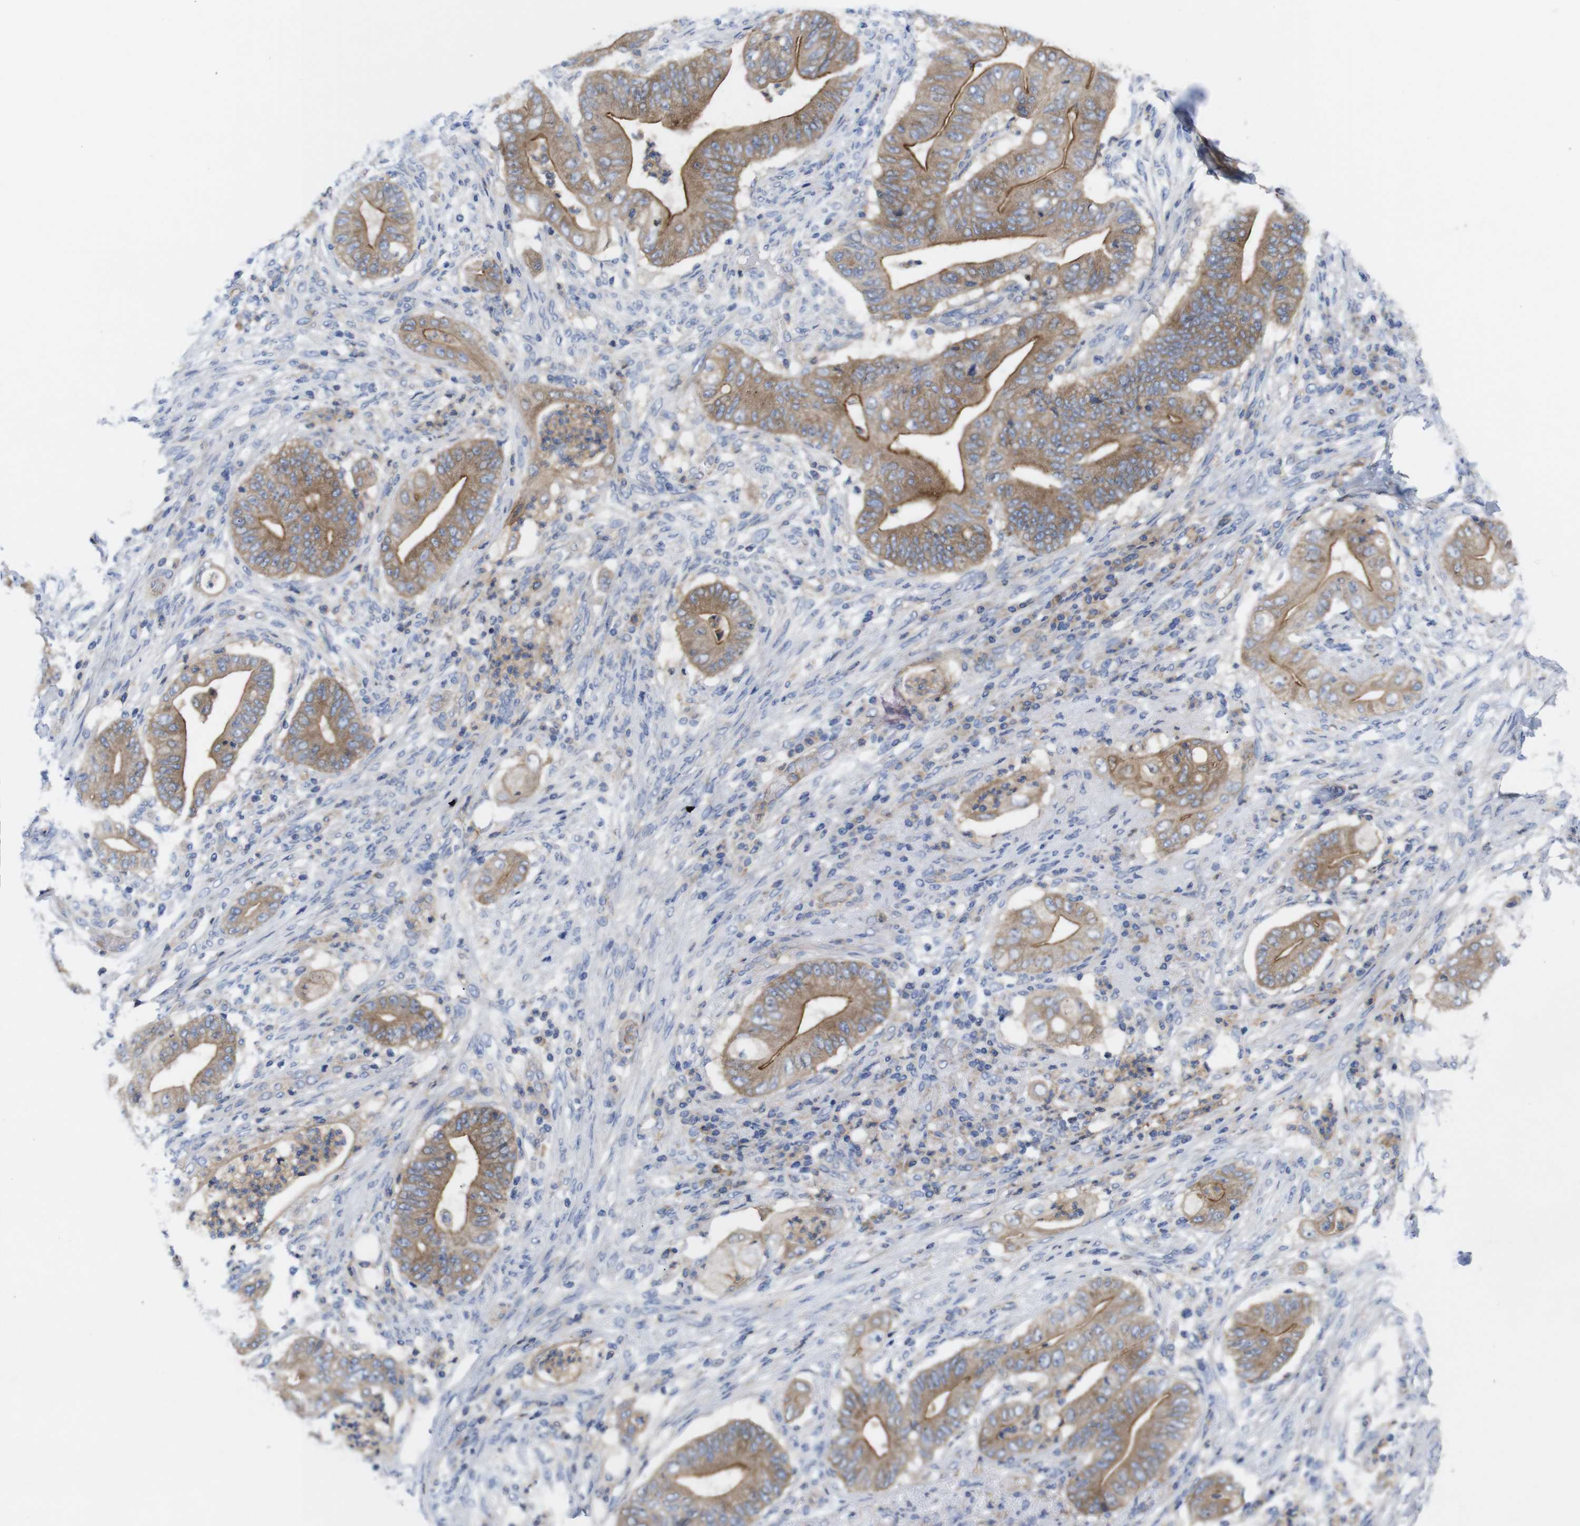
{"staining": {"intensity": "moderate", "quantity": ">75%", "location": "cytoplasmic/membranous"}, "tissue": "stomach cancer", "cell_type": "Tumor cells", "image_type": "cancer", "snomed": [{"axis": "morphology", "description": "Adenocarcinoma, NOS"}, {"axis": "topography", "description": "Stomach"}], "caption": "Protein analysis of stomach adenocarcinoma tissue exhibits moderate cytoplasmic/membranous staining in about >75% of tumor cells.", "gene": "USH1C", "patient": {"sex": "female", "age": 73}}